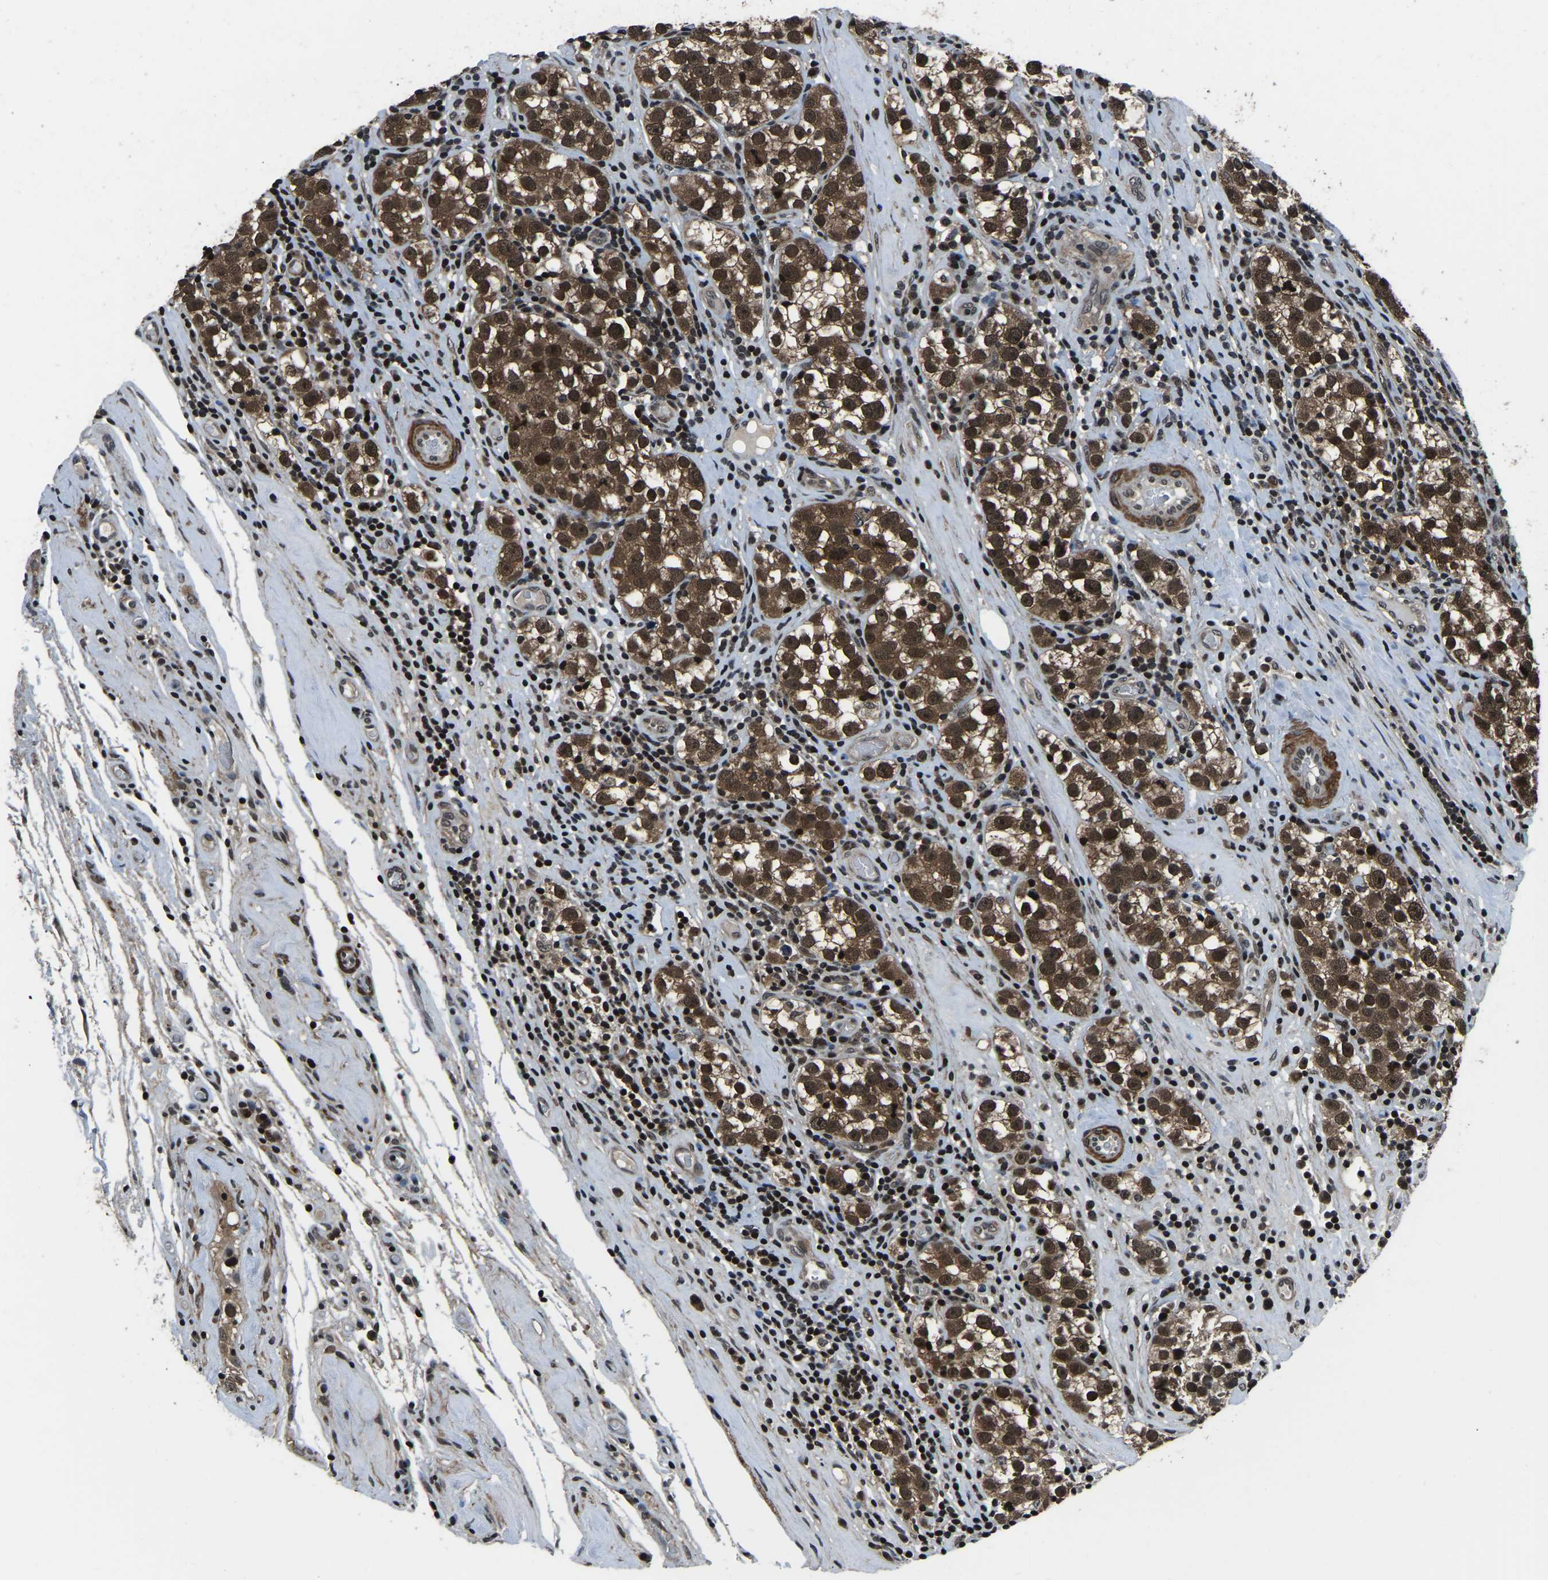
{"staining": {"intensity": "strong", "quantity": ">75%", "location": "cytoplasmic/membranous,nuclear"}, "tissue": "testis cancer", "cell_type": "Tumor cells", "image_type": "cancer", "snomed": [{"axis": "morphology", "description": "Normal tissue, NOS"}, {"axis": "morphology", "description": "Seminoma, NOS"}, {"axis": "topography", "description": "Testis"}], "caption": "Immunohistochemistry (IHC) photomicrograph of neoplastic tissue: seminoma (testis) stained using IHC demonstrates high levels of strong protein expression localized specifically in the cytoplasmic/membranous and nuclear of tumor cells, appearing as a cytoplasmic/membranous and nuclear brown color.", "gene": "ANKIB1", "patient": {"sex": "male", "age": 43}}